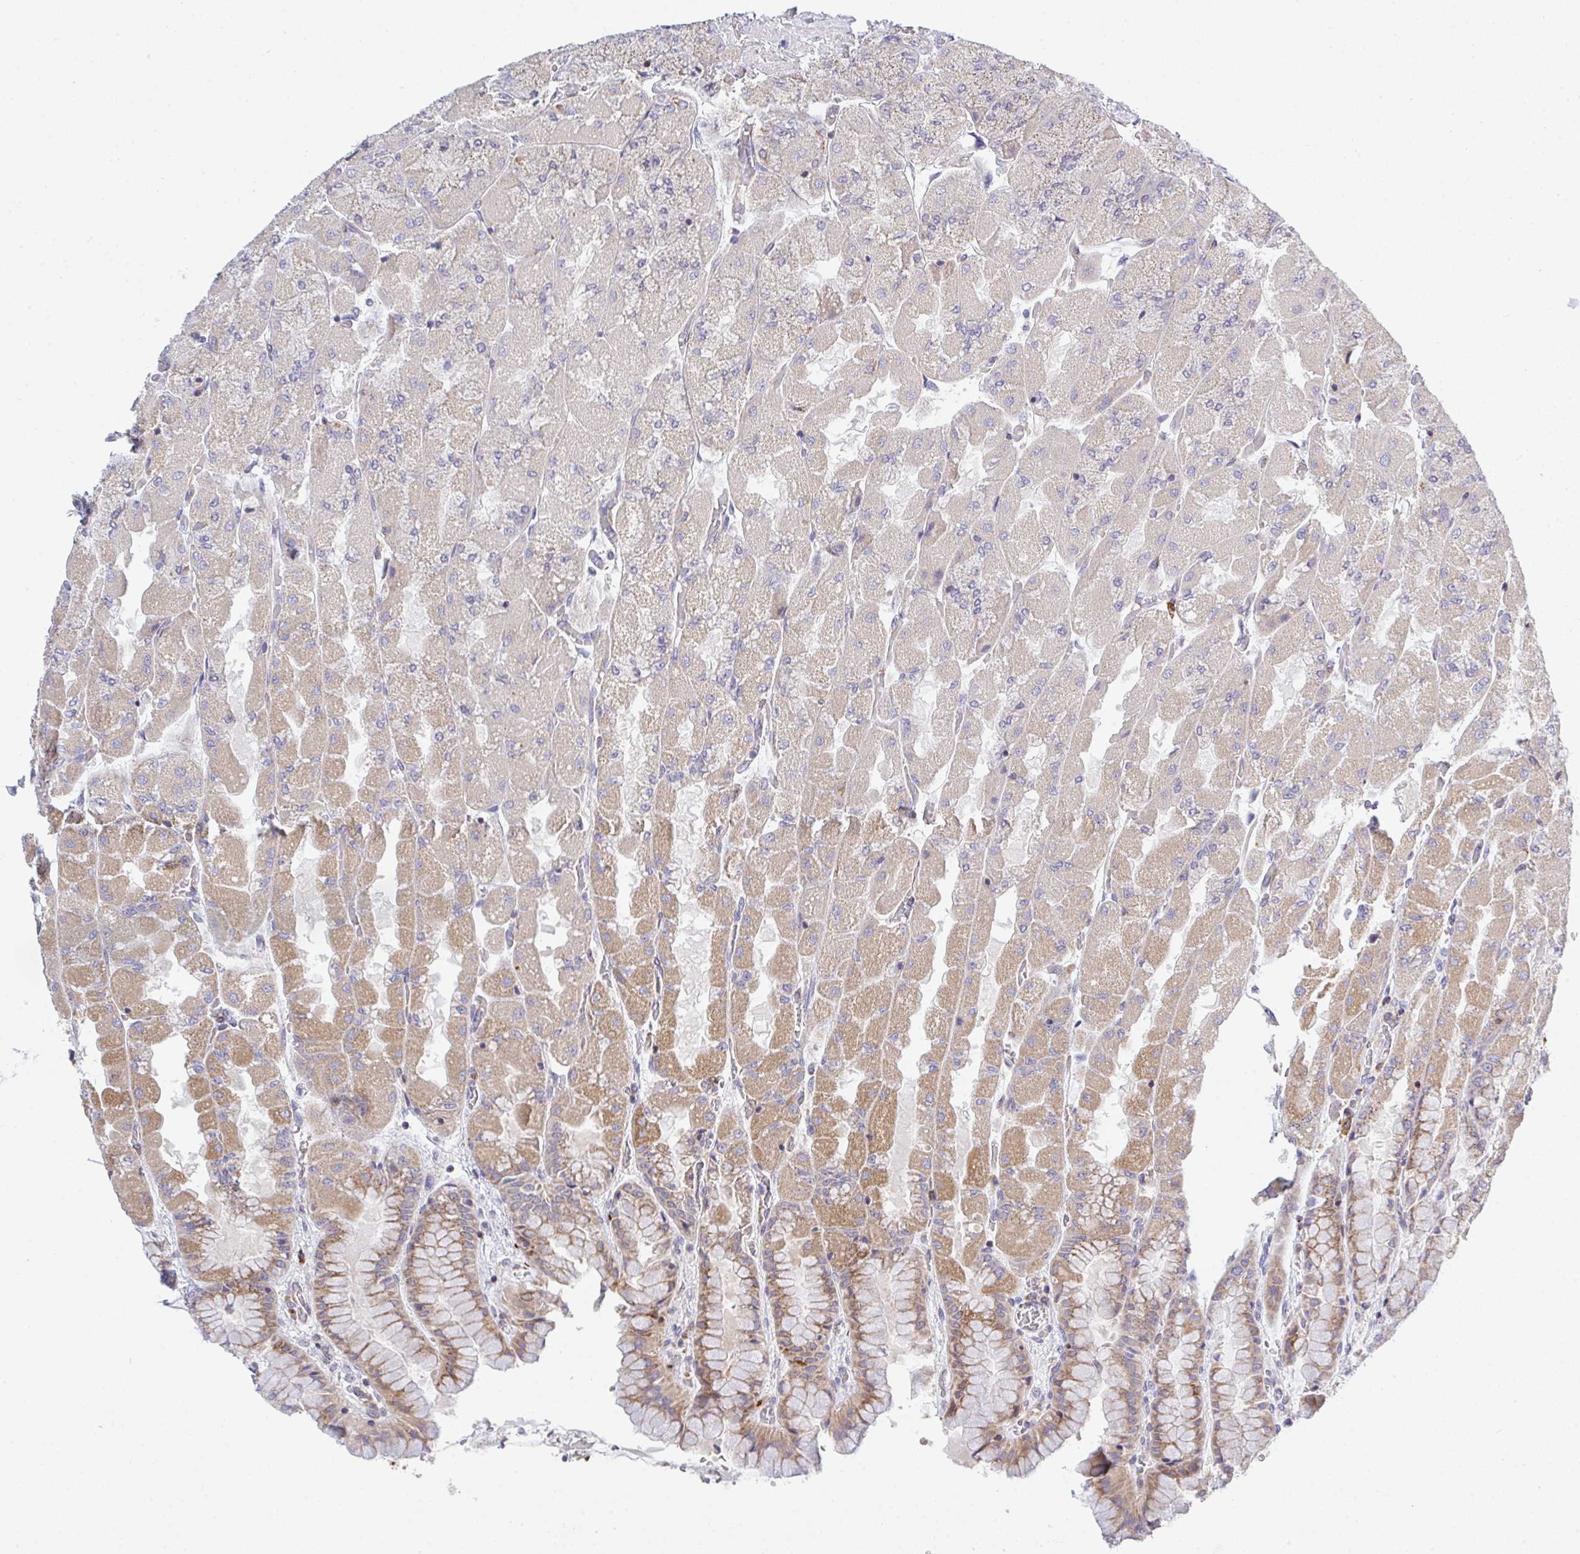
{"staining": {"intensity": "moderate", "quantity": "25%-75%", "location": "cytoplasmic/membranous"}, "tissue": "stomach", "cell_type": "Glandular cells", "image_type": "normal", "snomed": [{"axis": "morphology", "description": "Normal tissue, NOS"}, {"axis": "topography", "description": "Stomach"}], "caption": "A high-resolution micrograph shows IHC staining of unremarkable stomach, which demonstrates moderate cytoplasmic/membranous positivity in approximately 25%-75% of glandular cells. The protein of interest is shown in brown color, while the nuclei are stained blue.", "gene": "FRMD3", "patient": {"sex": "female", "age": 61}}